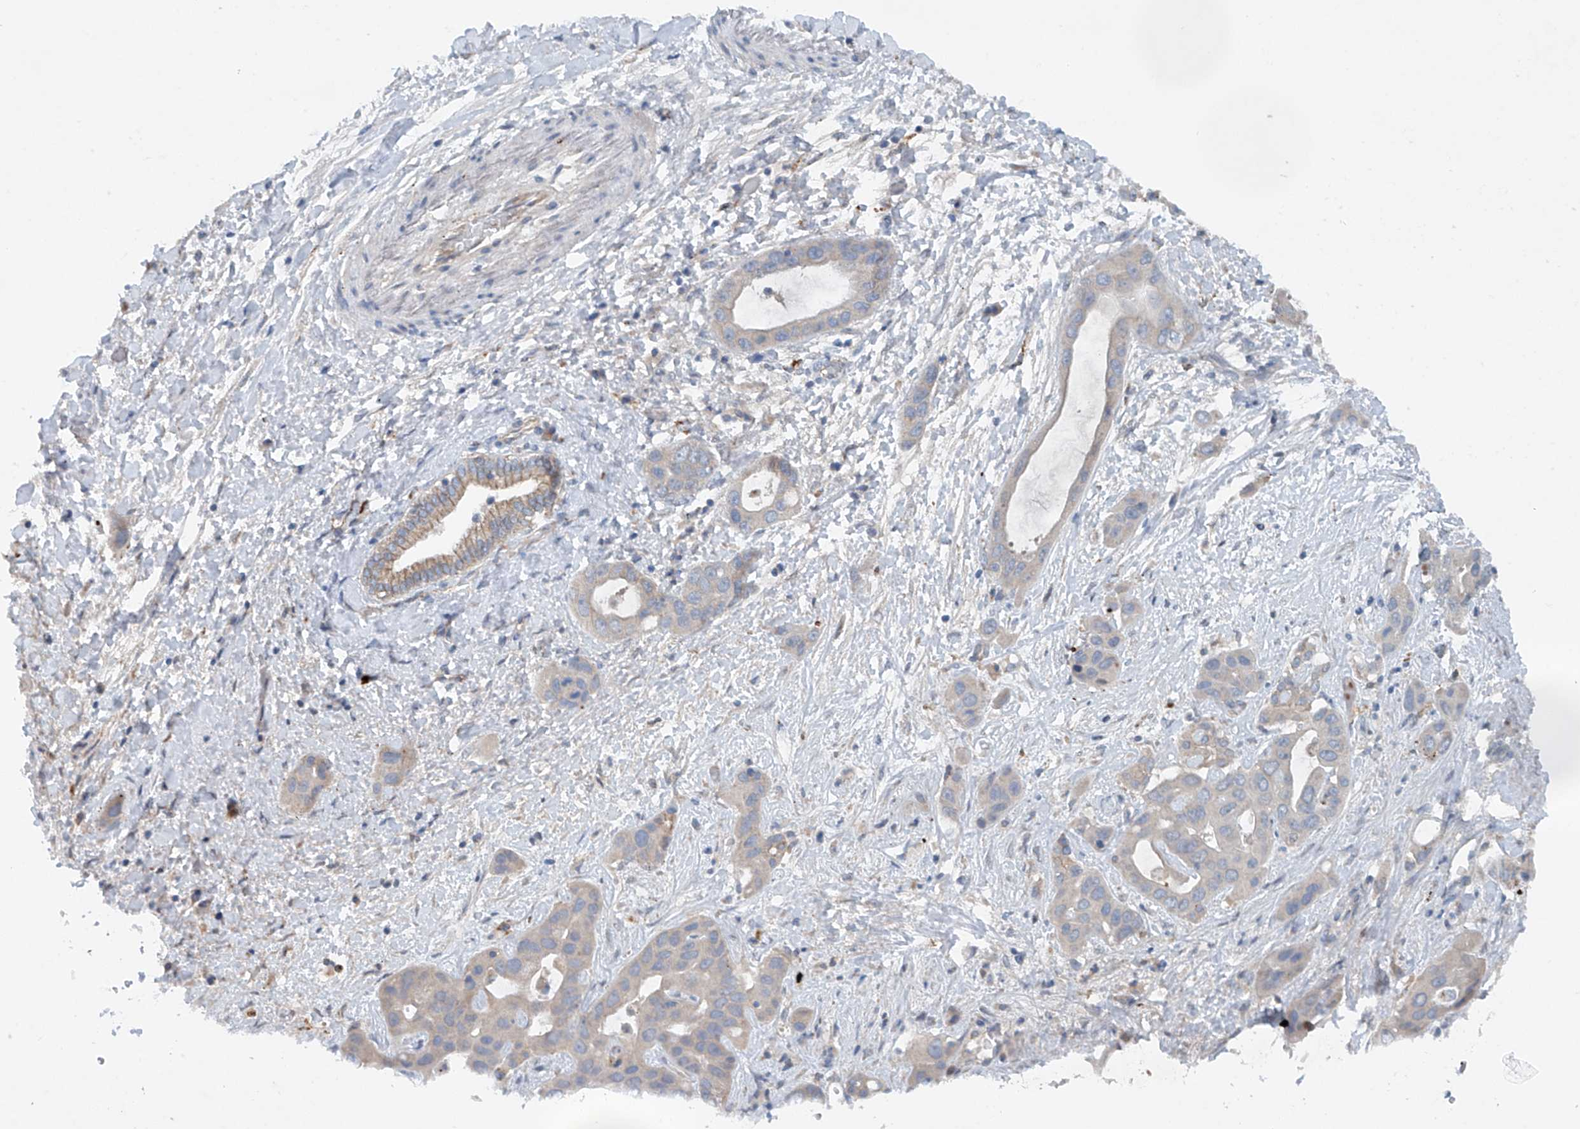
{"staining": {"intensity": "weak", "quantity": "25%-75%", "location": "cytoplasmic/membranous"}, "tissue": "liver cancer", "cell_type": "Tumor cells", "image_type": "cancer", "snomed": [{"axis": "morphology", "description": "Cholangiocarcinoma"}, {"axis": "topography", "description": "Liver"}], "caption": "Immunohistochemistry (DAB) staining of liver cancer (cholangiocarcinoma) shows weak cytoplasmic/membranous protein staining in approximately 25%-75% of tumor cells.", "gene": "CEP85L", "patient": {"sex": "female", "age": 52}}